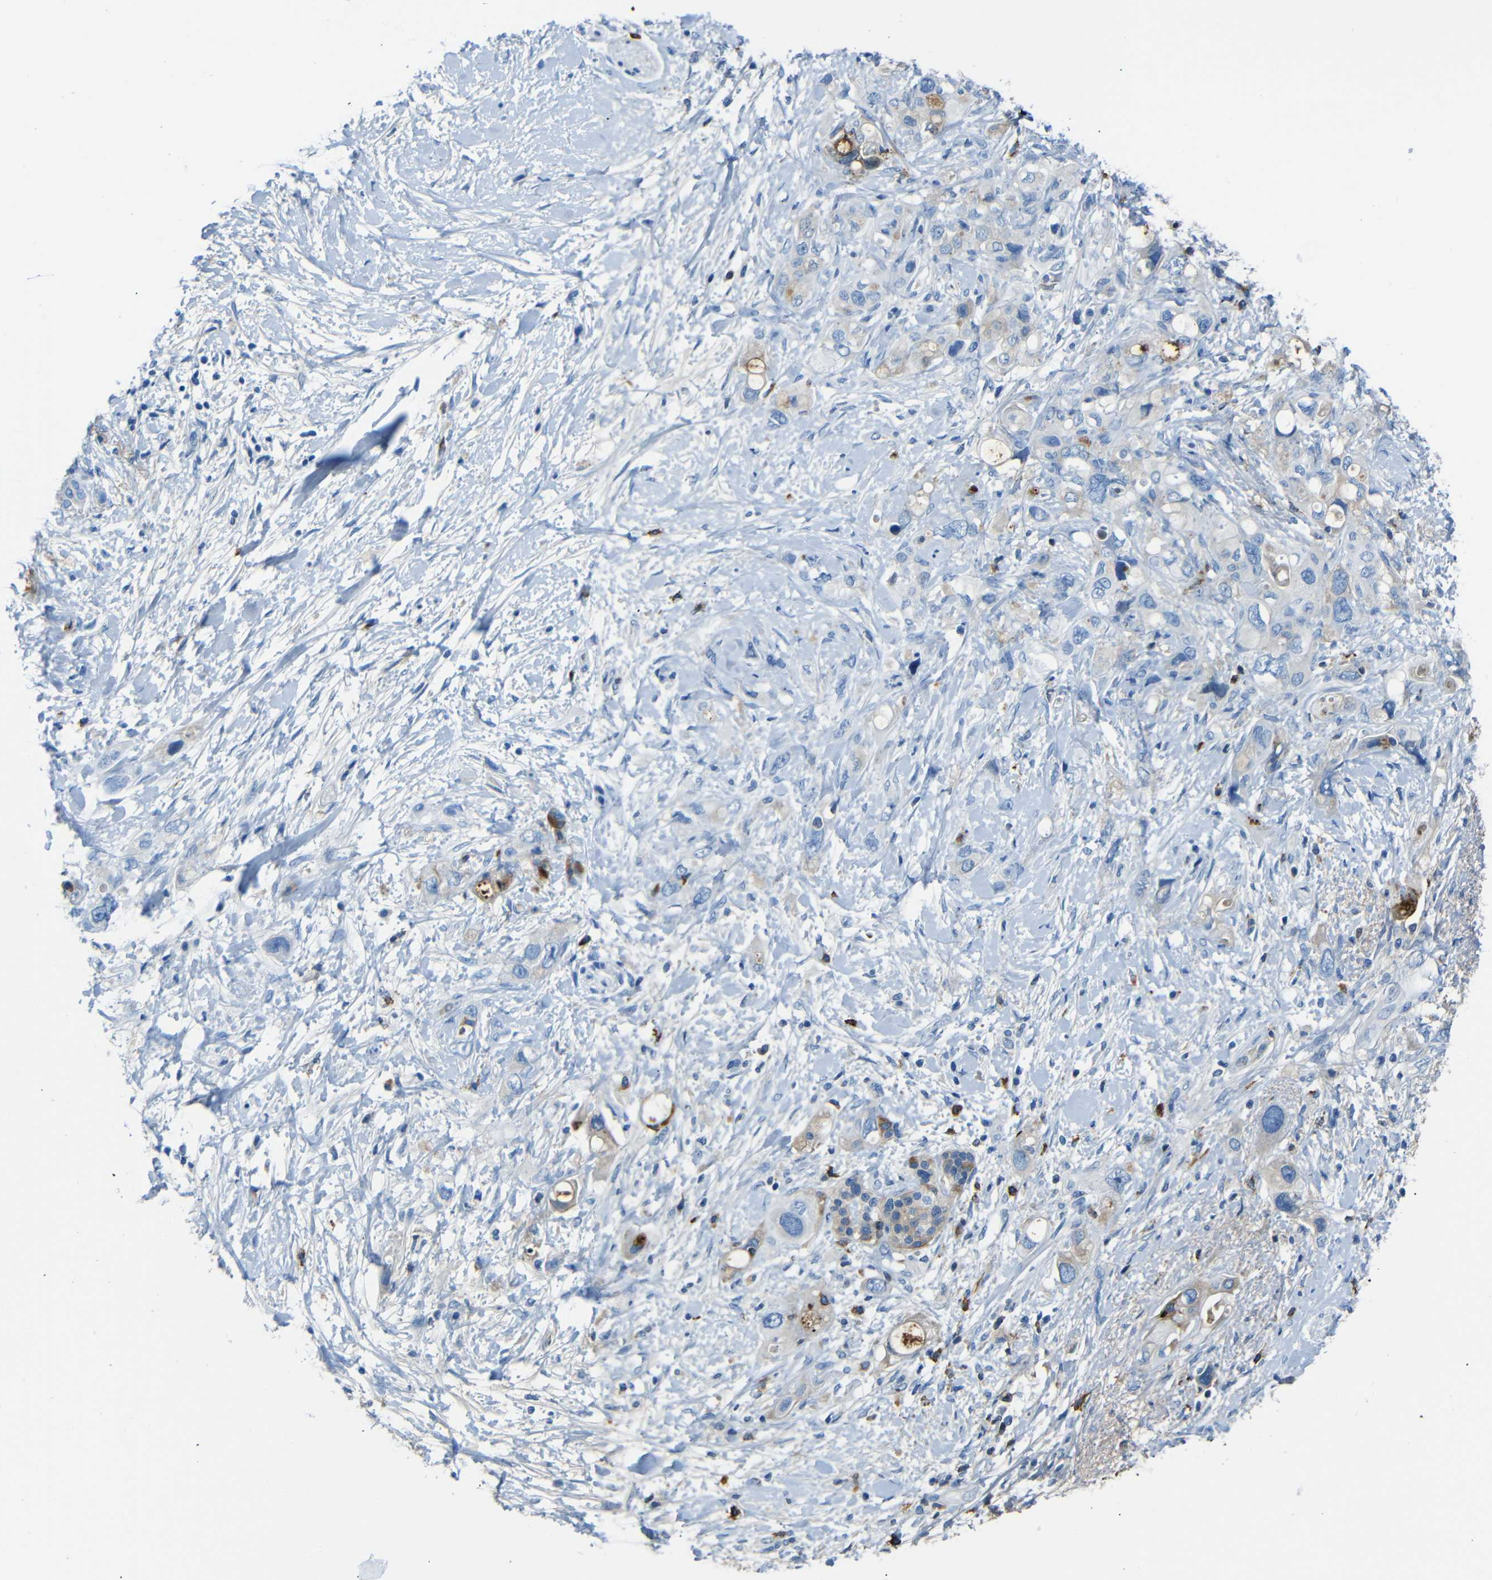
{"staining": {"intensity": "moderate", "quantity": "25%-75%", "location": "cytoplasmic/membranous"}, "tissue": "pancreatic cancer", "cell_type": "Tumor cells", "image_type": "cancer", "snomed": [{"axis": "morphology", "description": "Adenocarcinoma, NOS"}, {"axis": "topography", "description": "Pancreas"}], "caption": "Immunohistochemistry (IHC) staining of pancreatic adenocarcinoma, which demonstrates medium levels of moderate cytoplasmic/membranous positivity in about 25%-75% of tumor cells indicating moderate cytoplasmic/membranous protein positivity. The staining was performed using DAB (3,3'-diaminobenzidine) (brown) for protein detection and nuclei were counterstained in hematoxylin (blue).", "gene": "SERPINA1", "patient": {"sex": "female", "age": 56}}